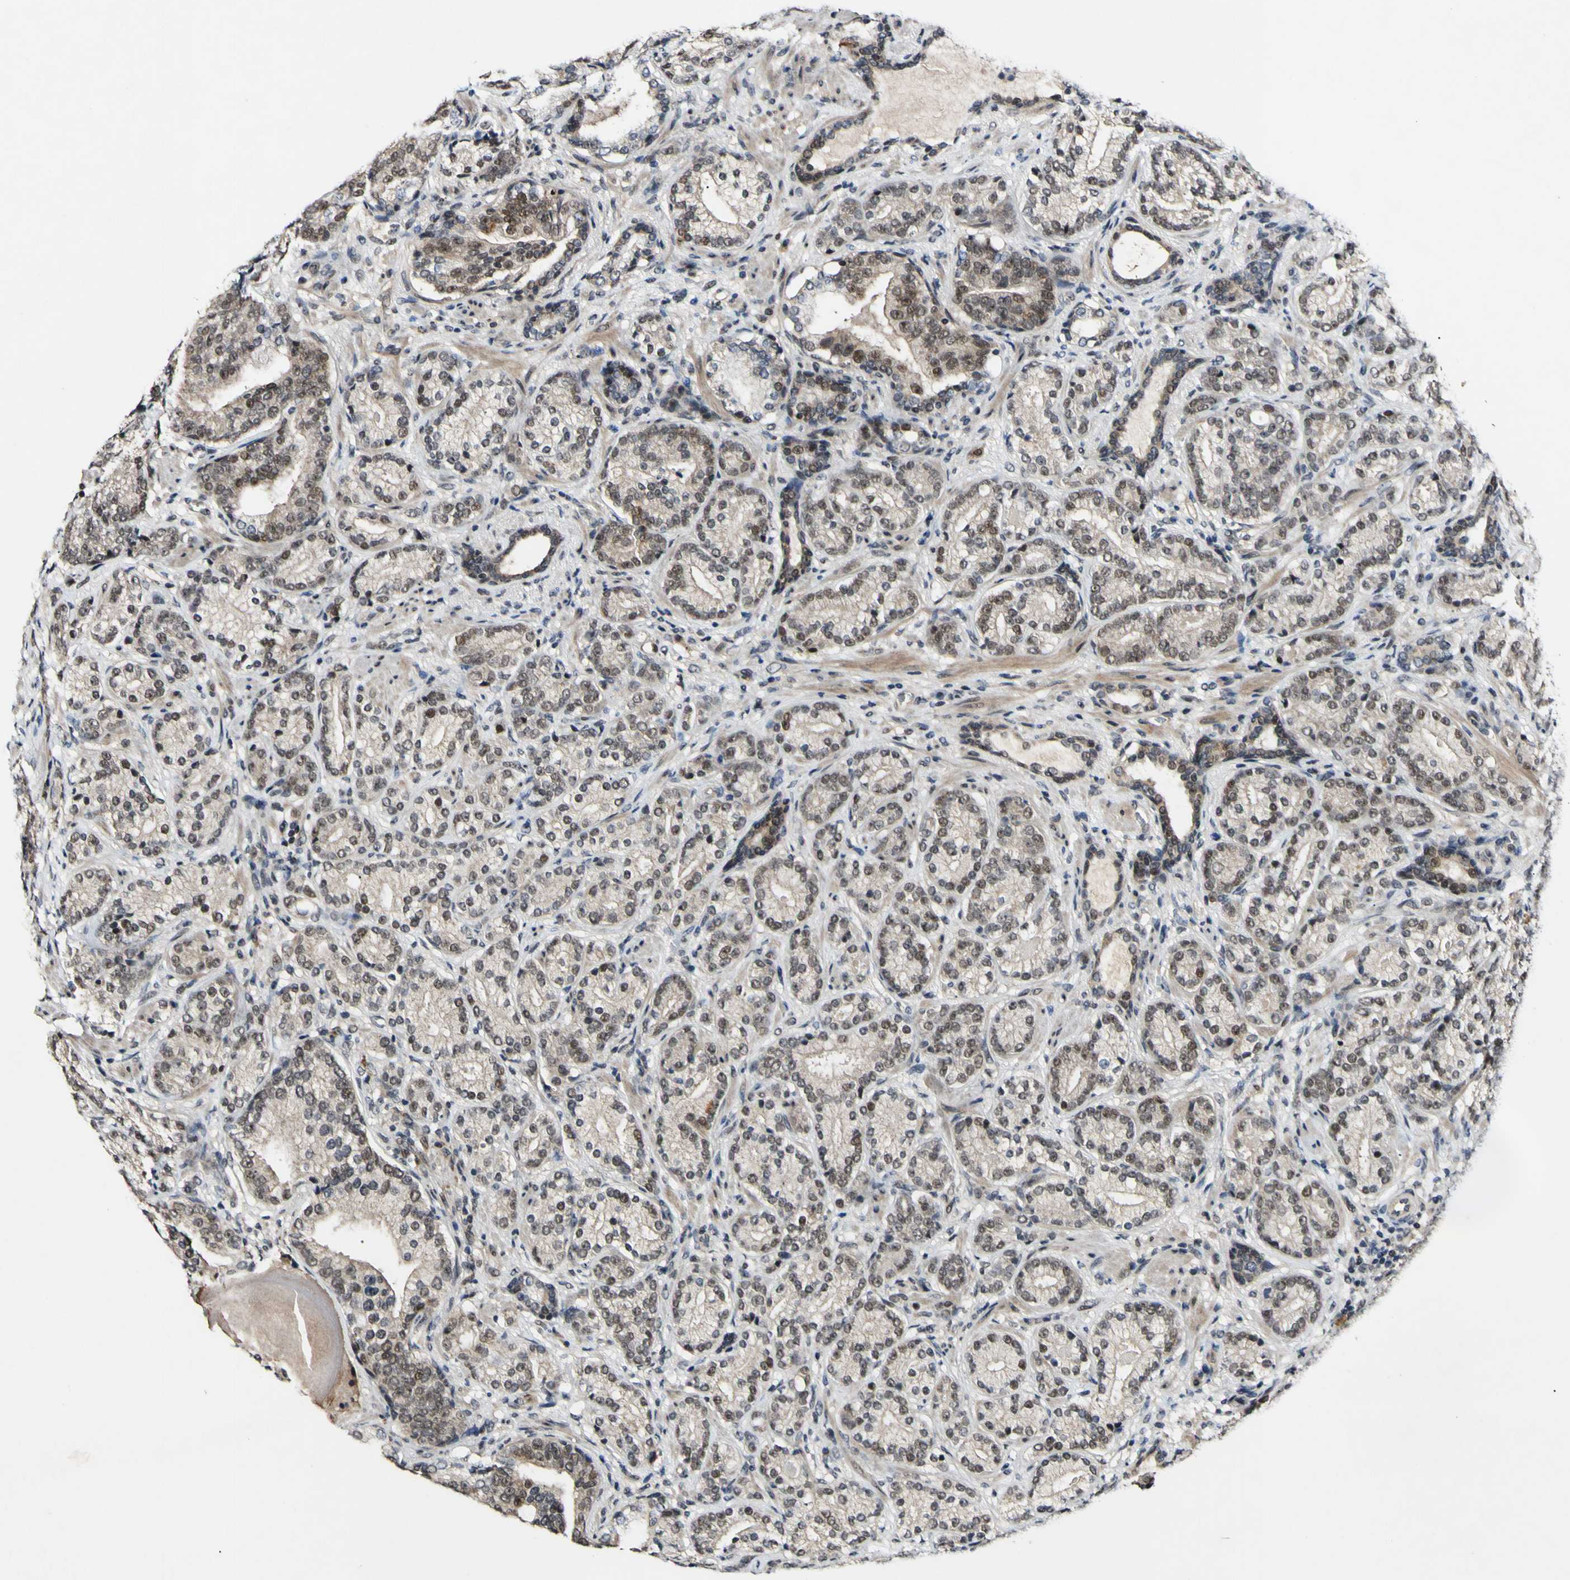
{"staining": {"intensity": "weak", "quantity": "25%-75%", "location": "cytoplasmic/membranous,nuclear"}, "tissue": "prostate cancer", "cell_type": "Tumor cells", "image_type": "cancer", "snomed": [{"axis": "morphology", "description": "Adenocarcinoma, High grade"}, {"axis": "topography", "description": "Prostate"}], "caption": "Immunohistochemistry (DAB) staining of human prostate cancer reveals weak cytoplasmic/membranous and nuclear protein expression in approximately 25%-75% of tumor cells.", "gene": "POLR2F", "patient": {"sex": "male", "age": 61}}